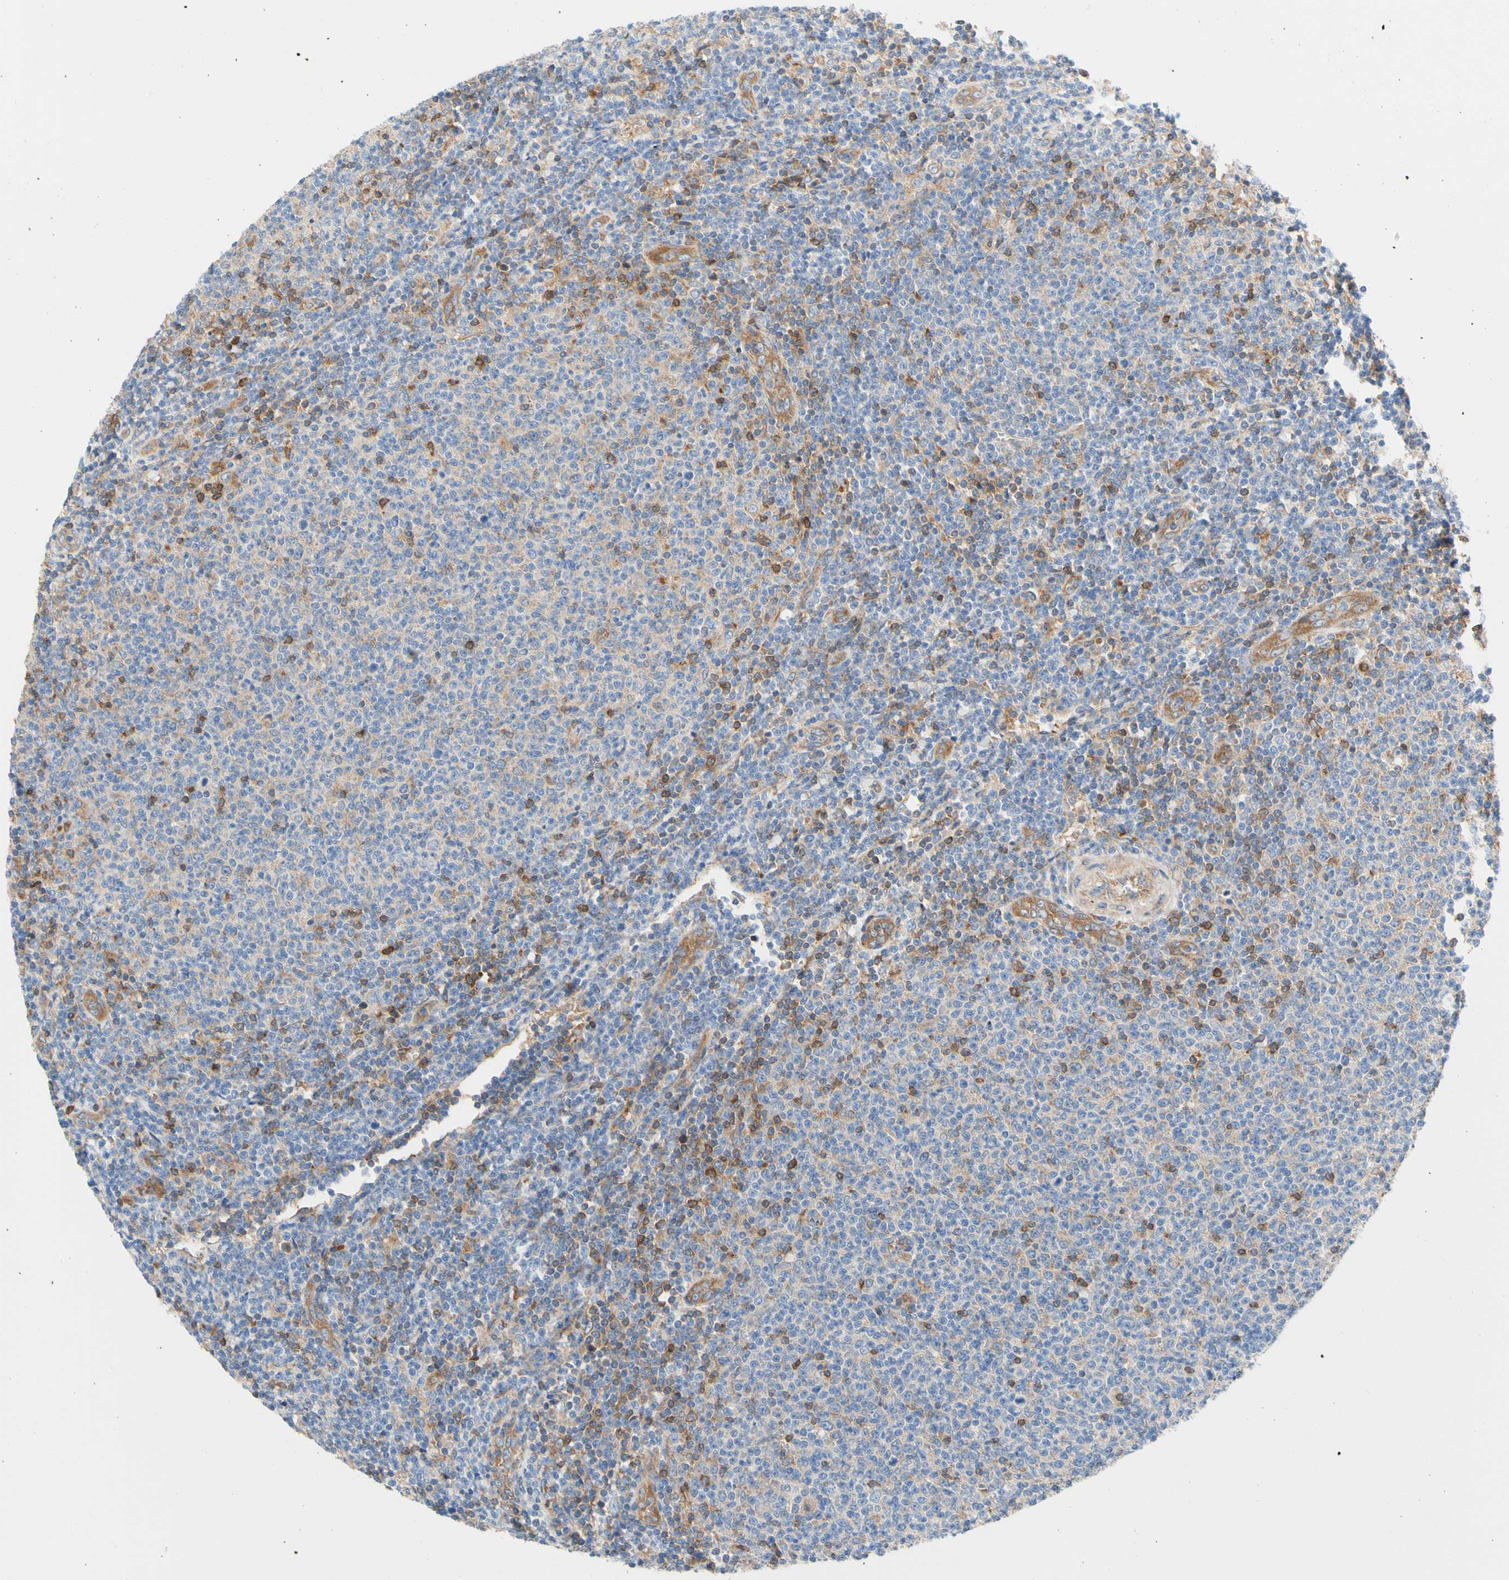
{"staining": {"intensity": "weak", "quantity": ">75%", "location": "cytoplasmic/membranous"}, "tissue": "lymphoma", "cell_type": "Tumor cells", "image_type": "cancer", "snomed": [{"axis": "morphology", "description": "Malignant lymphoma, non-Hodgkin's type, Low grade"}, {"axis": "topography", "description": "Lymph node"}], "caption": "Lymphoma stained with a protein marker reveals weak staining in tumor cells.", "gene": "GPHN", "patient": {"sex": "male", "age": 66}}